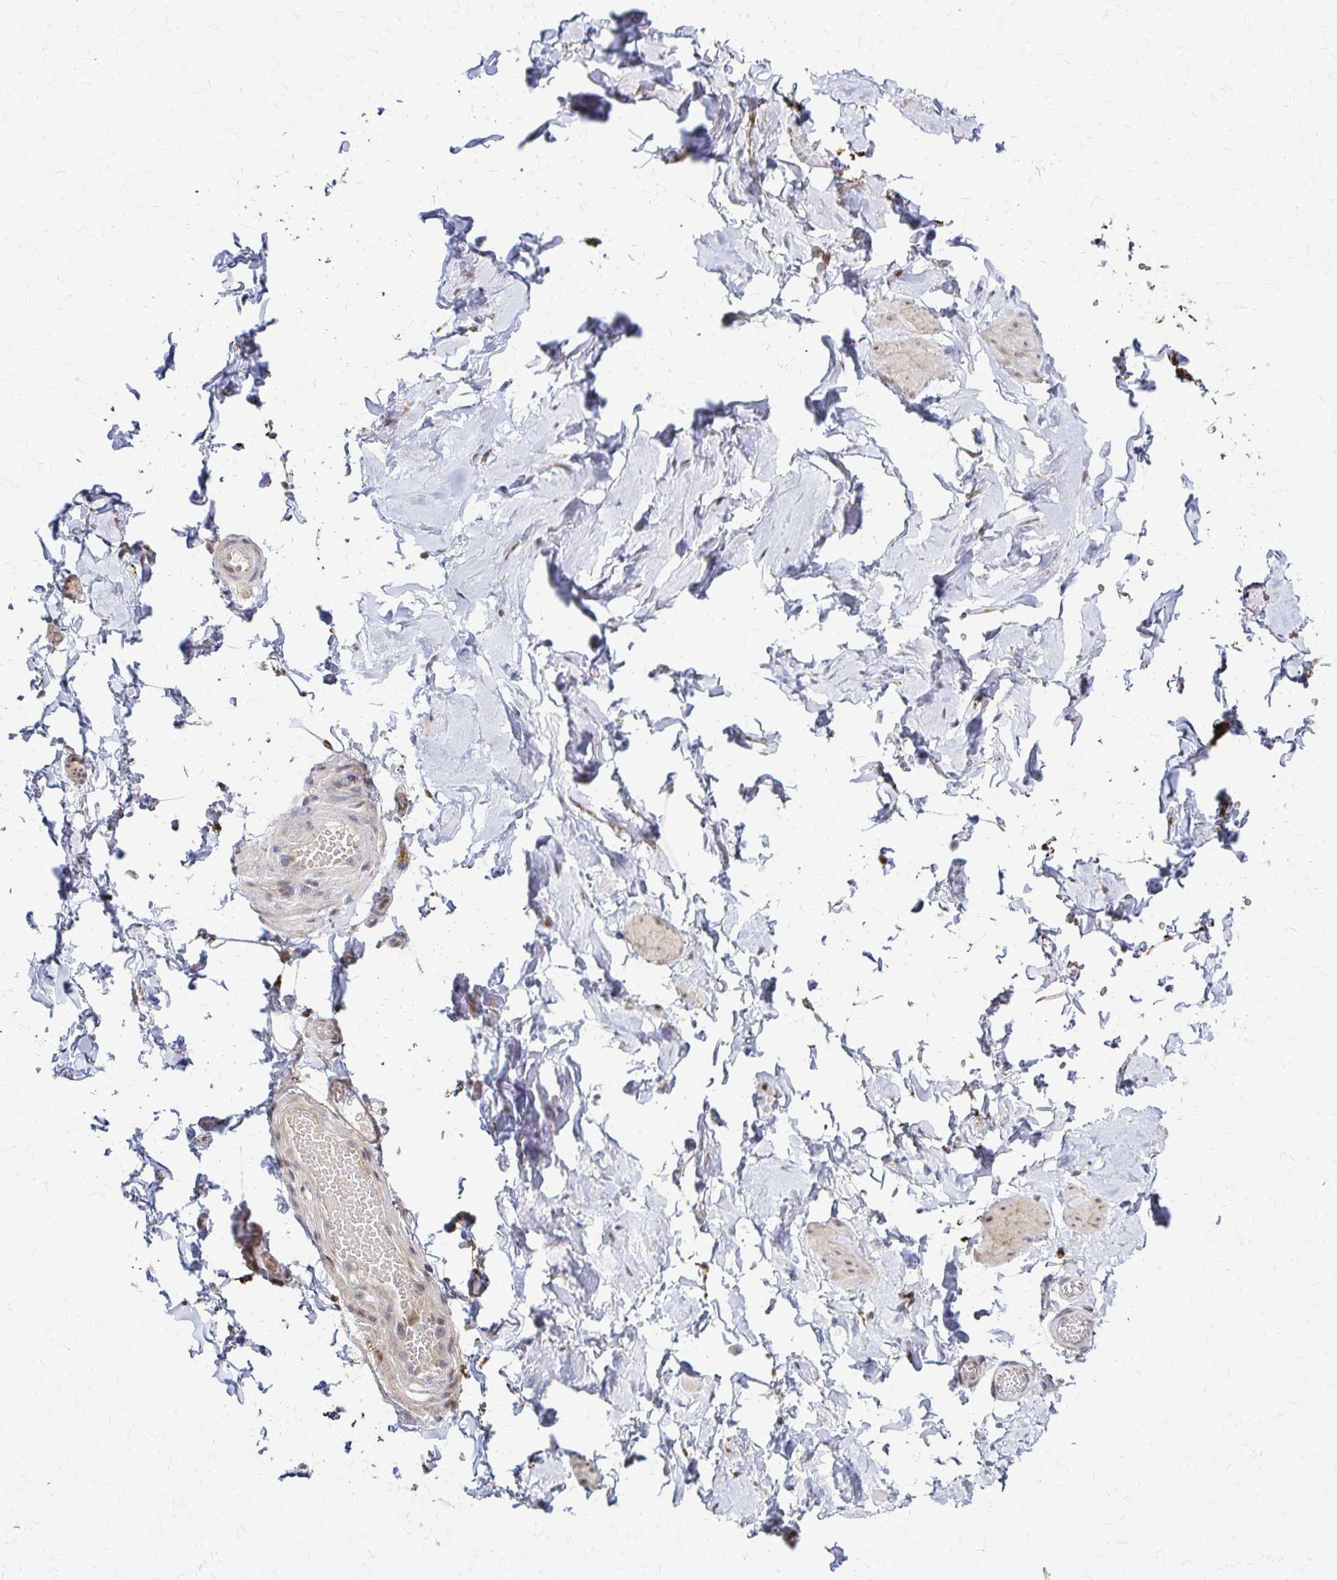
{"staining": {"intensity": "negative", "quantity": "none", "location": "none"}, "tissue": "adipose tissue", "cell_type": "Adipocytes", "image_type": "normal", "snomed": [{"axis": "morphology", "description": "Normal tissue, NOS"}, {"axis": "topography", "description": "Epididymis, spermatic cord, NOS"}, {"axis": "topography", "description": "Epididymis"}, {"axis": "topography", "description": "Peripheral nerve tissue"}], "caption": "This is an IHC image of normal adipose tissue. There is no staining in adipocytes.", "gene": "PSMD7", "patient": {"sex": "male", "age": 29}}